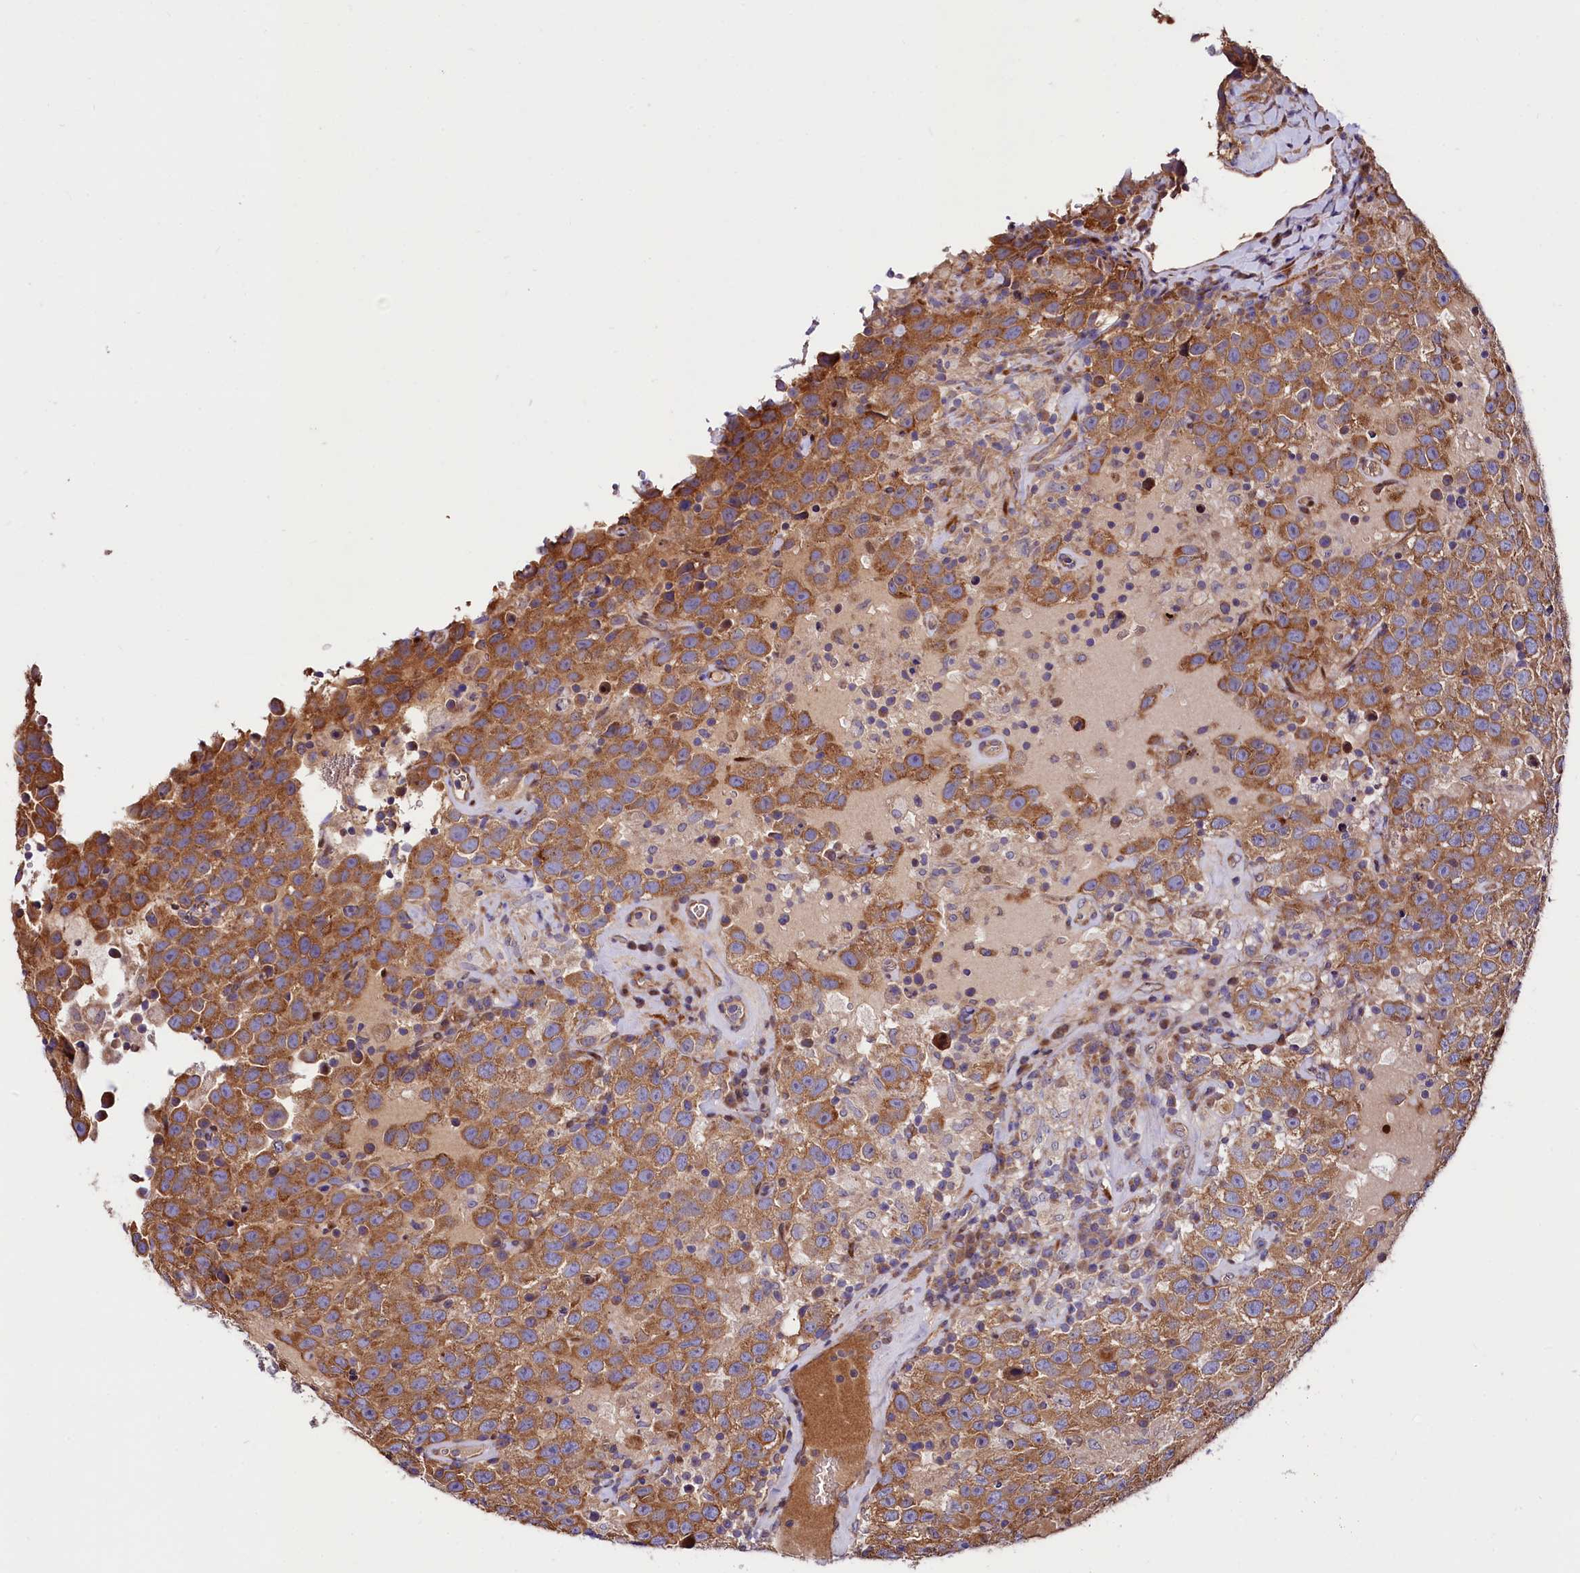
{"staining": {"intensity": "strong", "quantity": ">75%", "location": "cytoplasmic/membranous"}, "tissue": "testis cancer", "cell_type": "Tumor cells", "image_type": "cancer", "snomed": [{"axis": "morphology", "description": "Seminoma, NOS"}, {"axis": "topography", "description": "Testis"}], "caption": "IHC (DAB) staining of testis cancer (seminoma) displays strong cytoplasmic/membranous protein expression in approximately >75% of tumor cells.", "gene": "PDZRN3", "patient": {"sex": "male", "age": 41}}